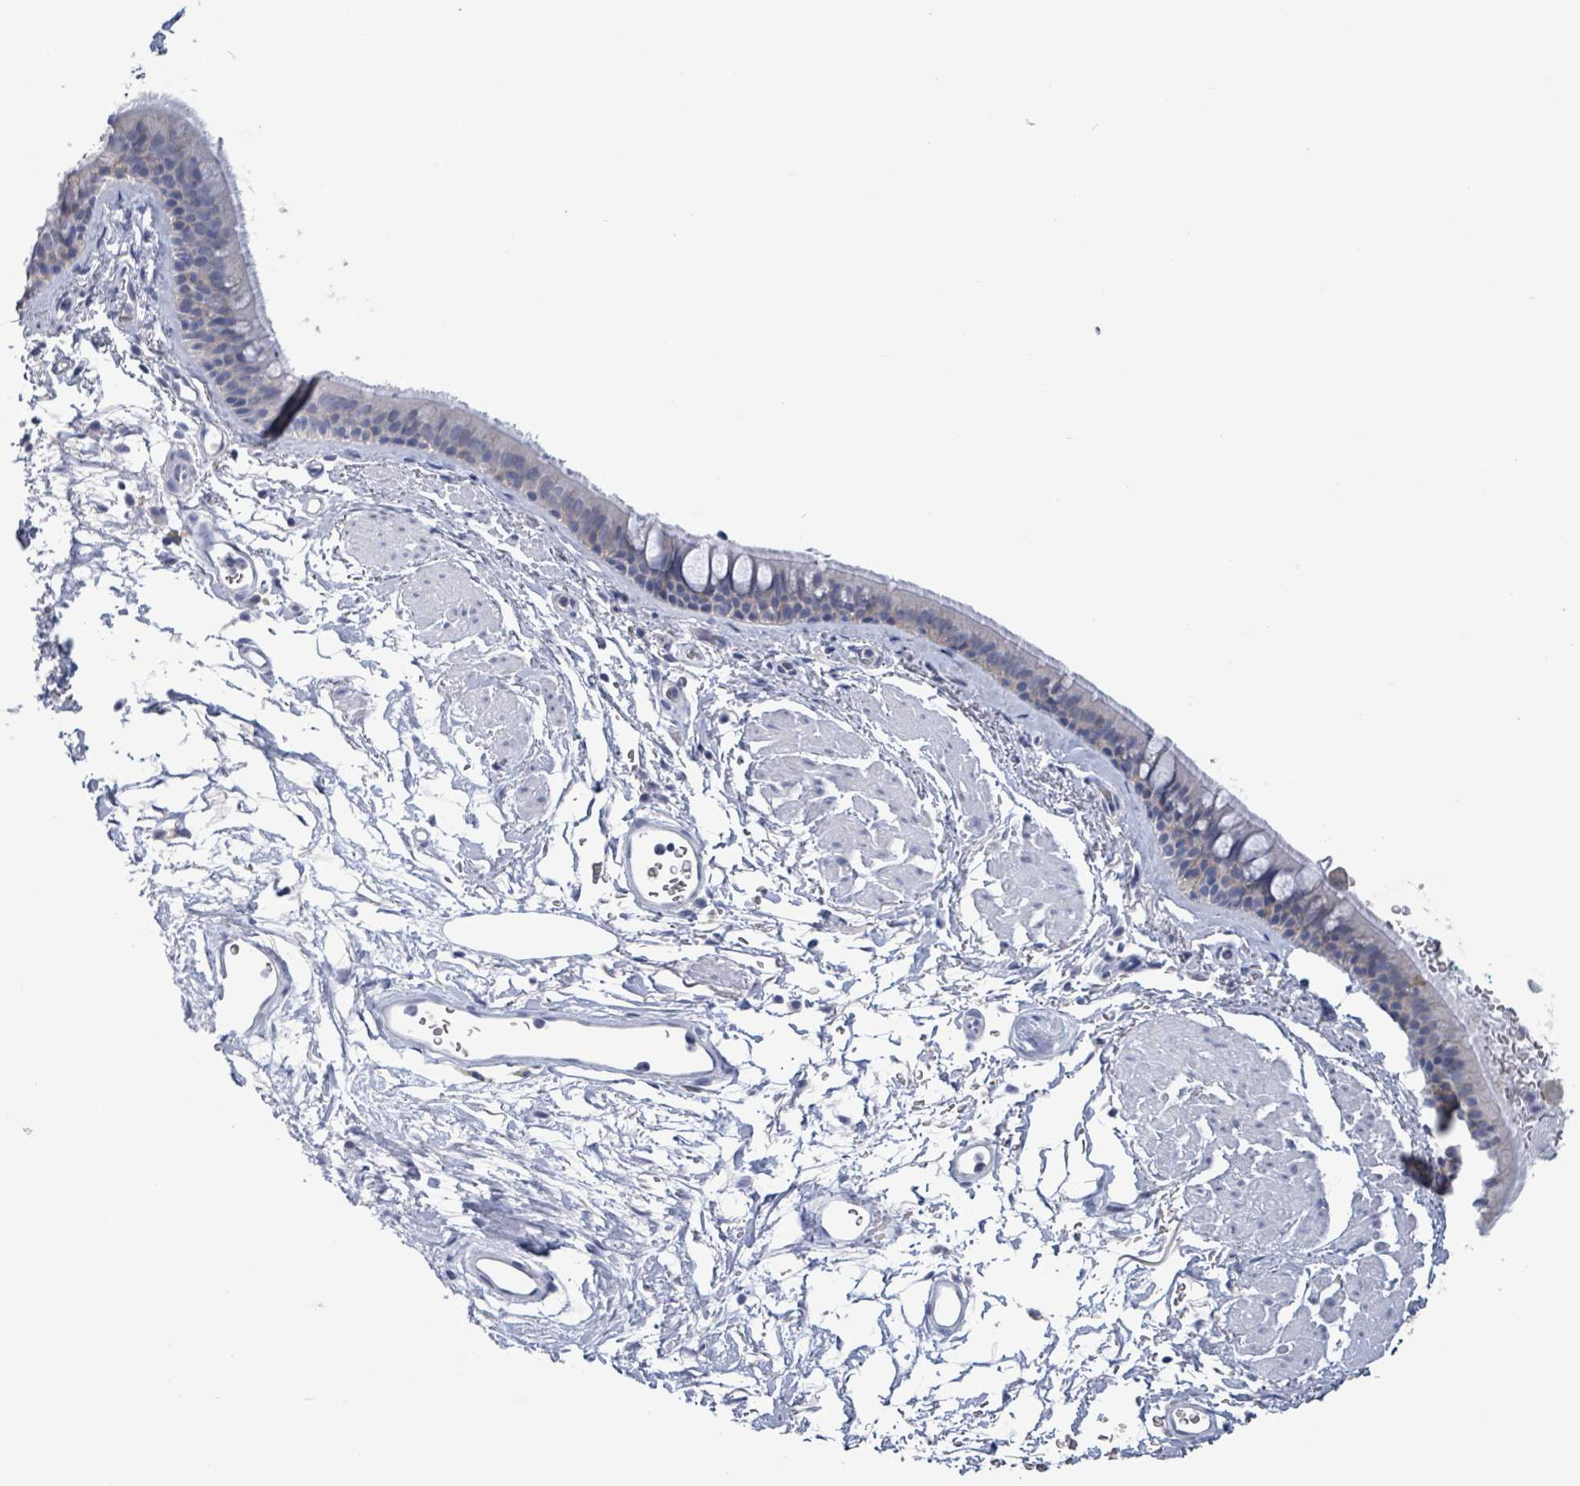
{"staining": {"intensity": "weak", "quantity": "<25%", "location": "cytoplasmic/membranous"}, "tissue": "bronchus", "cell_type": "Respiratory epithelial cells", "image_type": "normal", "snomed": [{"axis": "morphology", "description": "Normal tissue, NOS"}, {"axis": "topography", "description": "Lymph node"}, {"axis": "topography", "description": "Cartilage tissue"}, {"axis": "topography", "description": "Bronchus"}], "caption": "Immunohistochemistry (IHC) image of benign bronchus: bronchus stained with DAB exhibits no significant protein expression in respiratory epithelial cells. (DAB IHC visualized using brightfield microscopy, high magnification).", "gene": "BSG", "patient": {"sex": "female", "age": 70}}